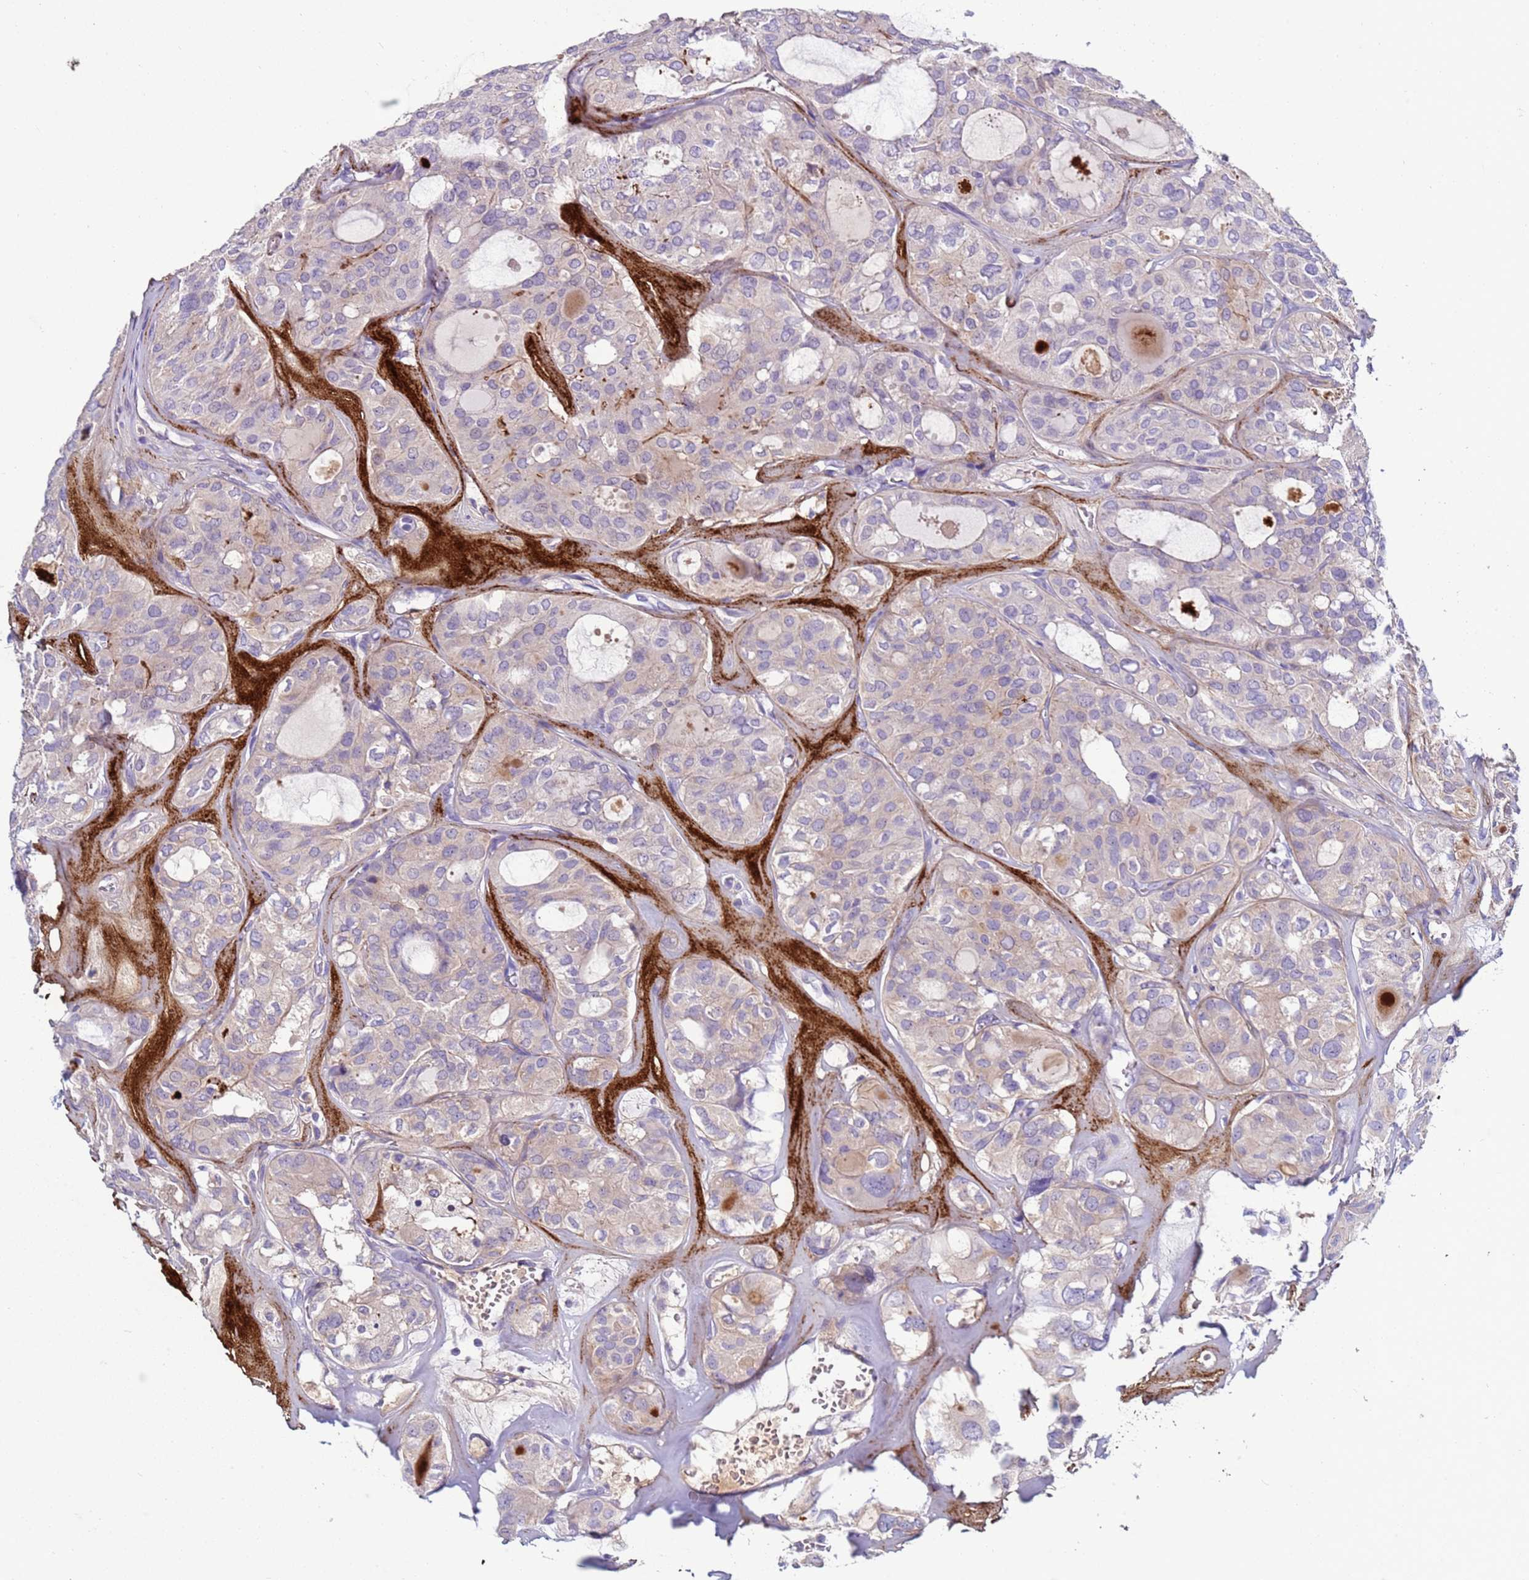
{"staining": {"intensity": "negative", "quantity": "none", "location": "none"}, "tissue": "thyroid cancer", "cell_type": "Tumor cells", "image_type": "cancer", "snomed": [{"axis": "morphology", "description": "Follicular adenoma carcinoma, NOS"}, {"axis": "topography", "description": "Thyroid gland"}], "caption": "IHC micrograph of thyroid cancer stained for a protein (brown), which exhibits no positivity in tumor cells.", "gene": "TRIM51", "patient": {"sex": "male", "age": 75}}